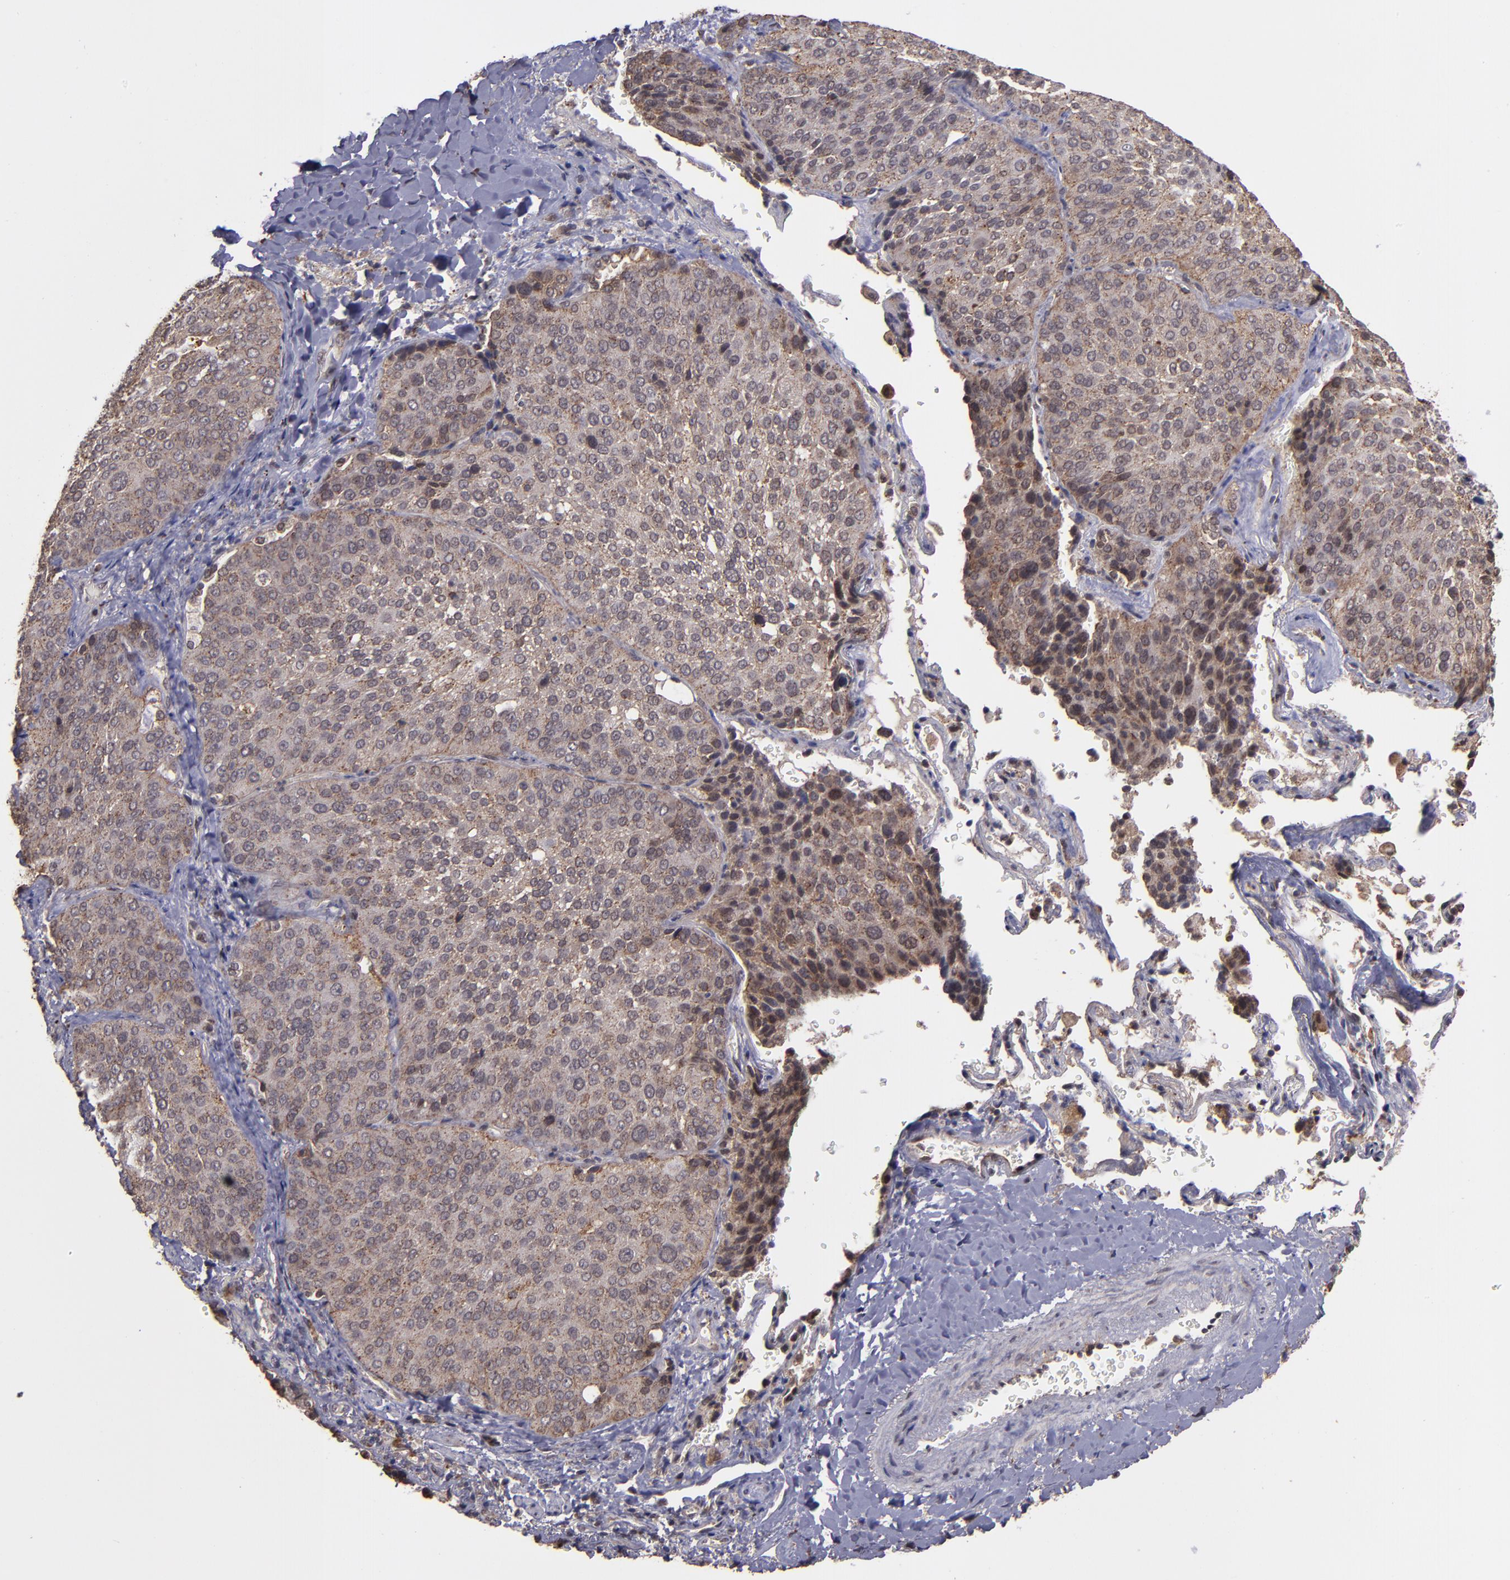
{"staining": {"intensity": "weak", "quantity": "25%-75%", "location": "cytoplasmic/membranous"}, "tissue": "lung cancer", "cell_type": "Tumor cells", "image_type": "cancer", "snomed": [{"axis": "morphology", "description": "Squamous cell carcinoma, NOS"}, {"axis": "topography", "description": "Lung"}], "caption": "This micrograph reveals lung cancer (squamous cell carcinoma) stained with immunohistochemistry to label a protein in brown. The cytoplasmic/membranous of tumor cells show weak positivity for the protein. Nuclei are counter-stained blue.", "gene": "SIPA1L1", "patient": {"sex": "male", "age": 54}}